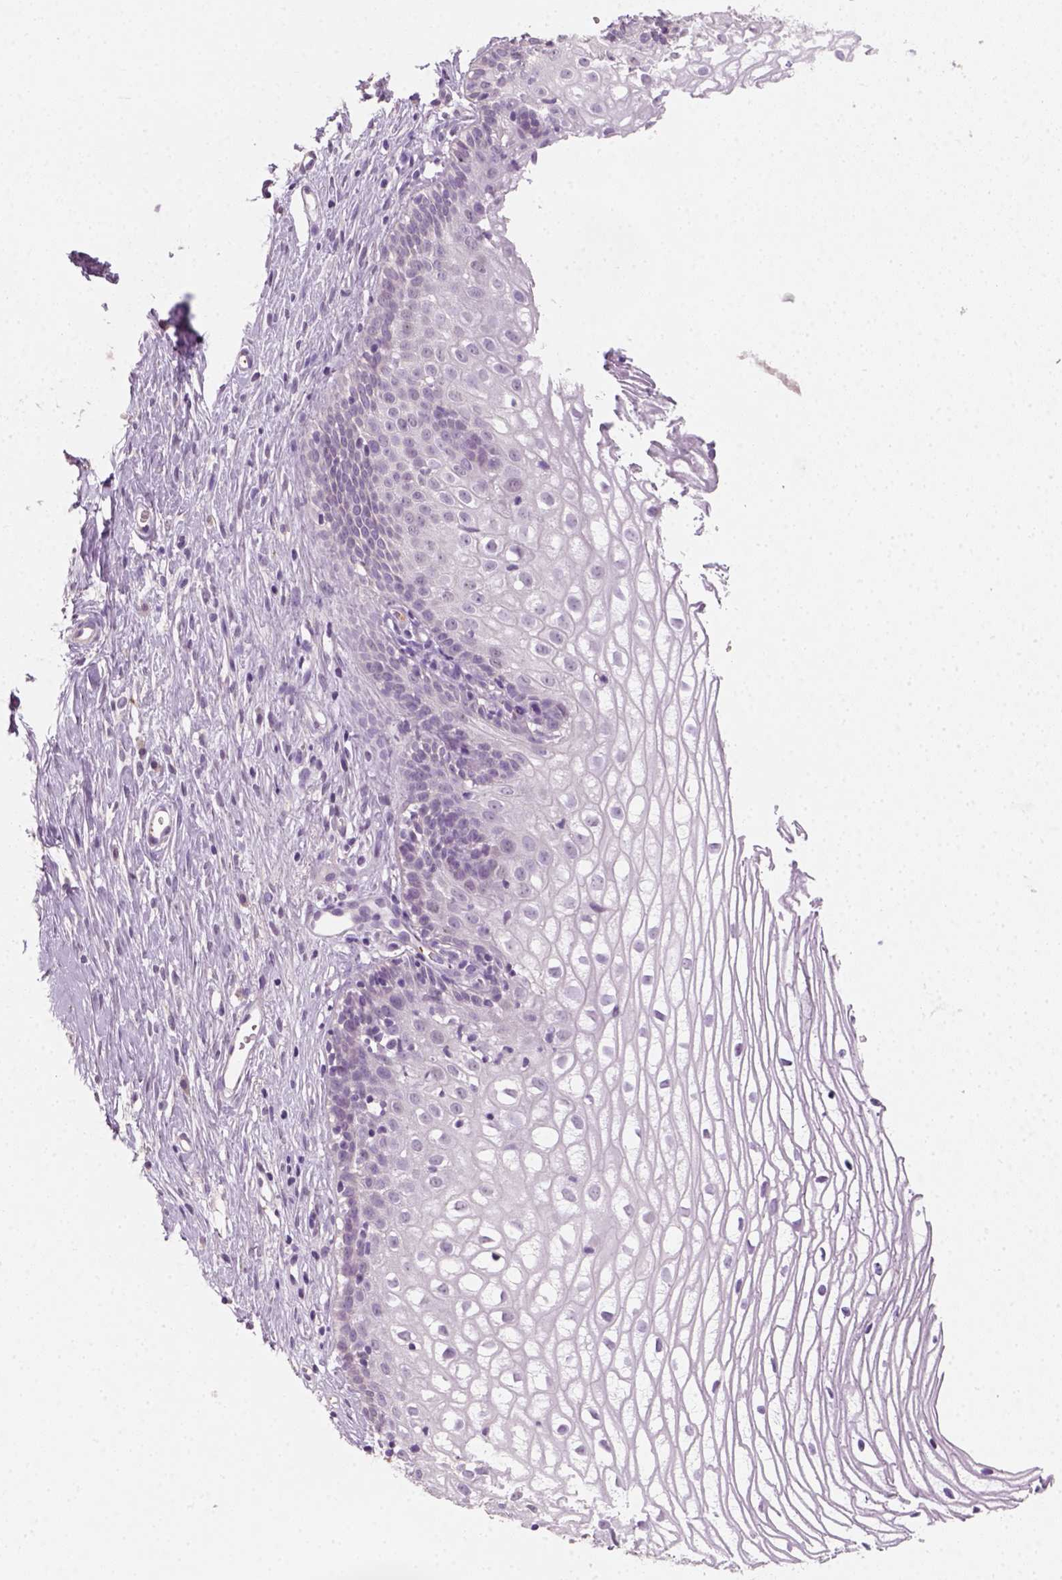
{"staining": {"intensity": "negative", "quantity": "none", "location": "none"}, "tissue": "cervix", "cell_type": "Glandular cells", "image_type": "normal", "snomed": [{"axis": "morphology", "description": "Normal tissue, NOS"}, {"axis": "topography", "description": "Cervix"}], "caption": "DAB immunohistochemical staining of benign human cervix reveals no significant expression in glandular cells. The staining was performed using DAB to visualize the protein expression in brown, while the nuclei were stained in blue with hematoxylin (Magnification: 20x).", "gene": "FAM163B", "patient": {"sex": "female", "age": 40}}